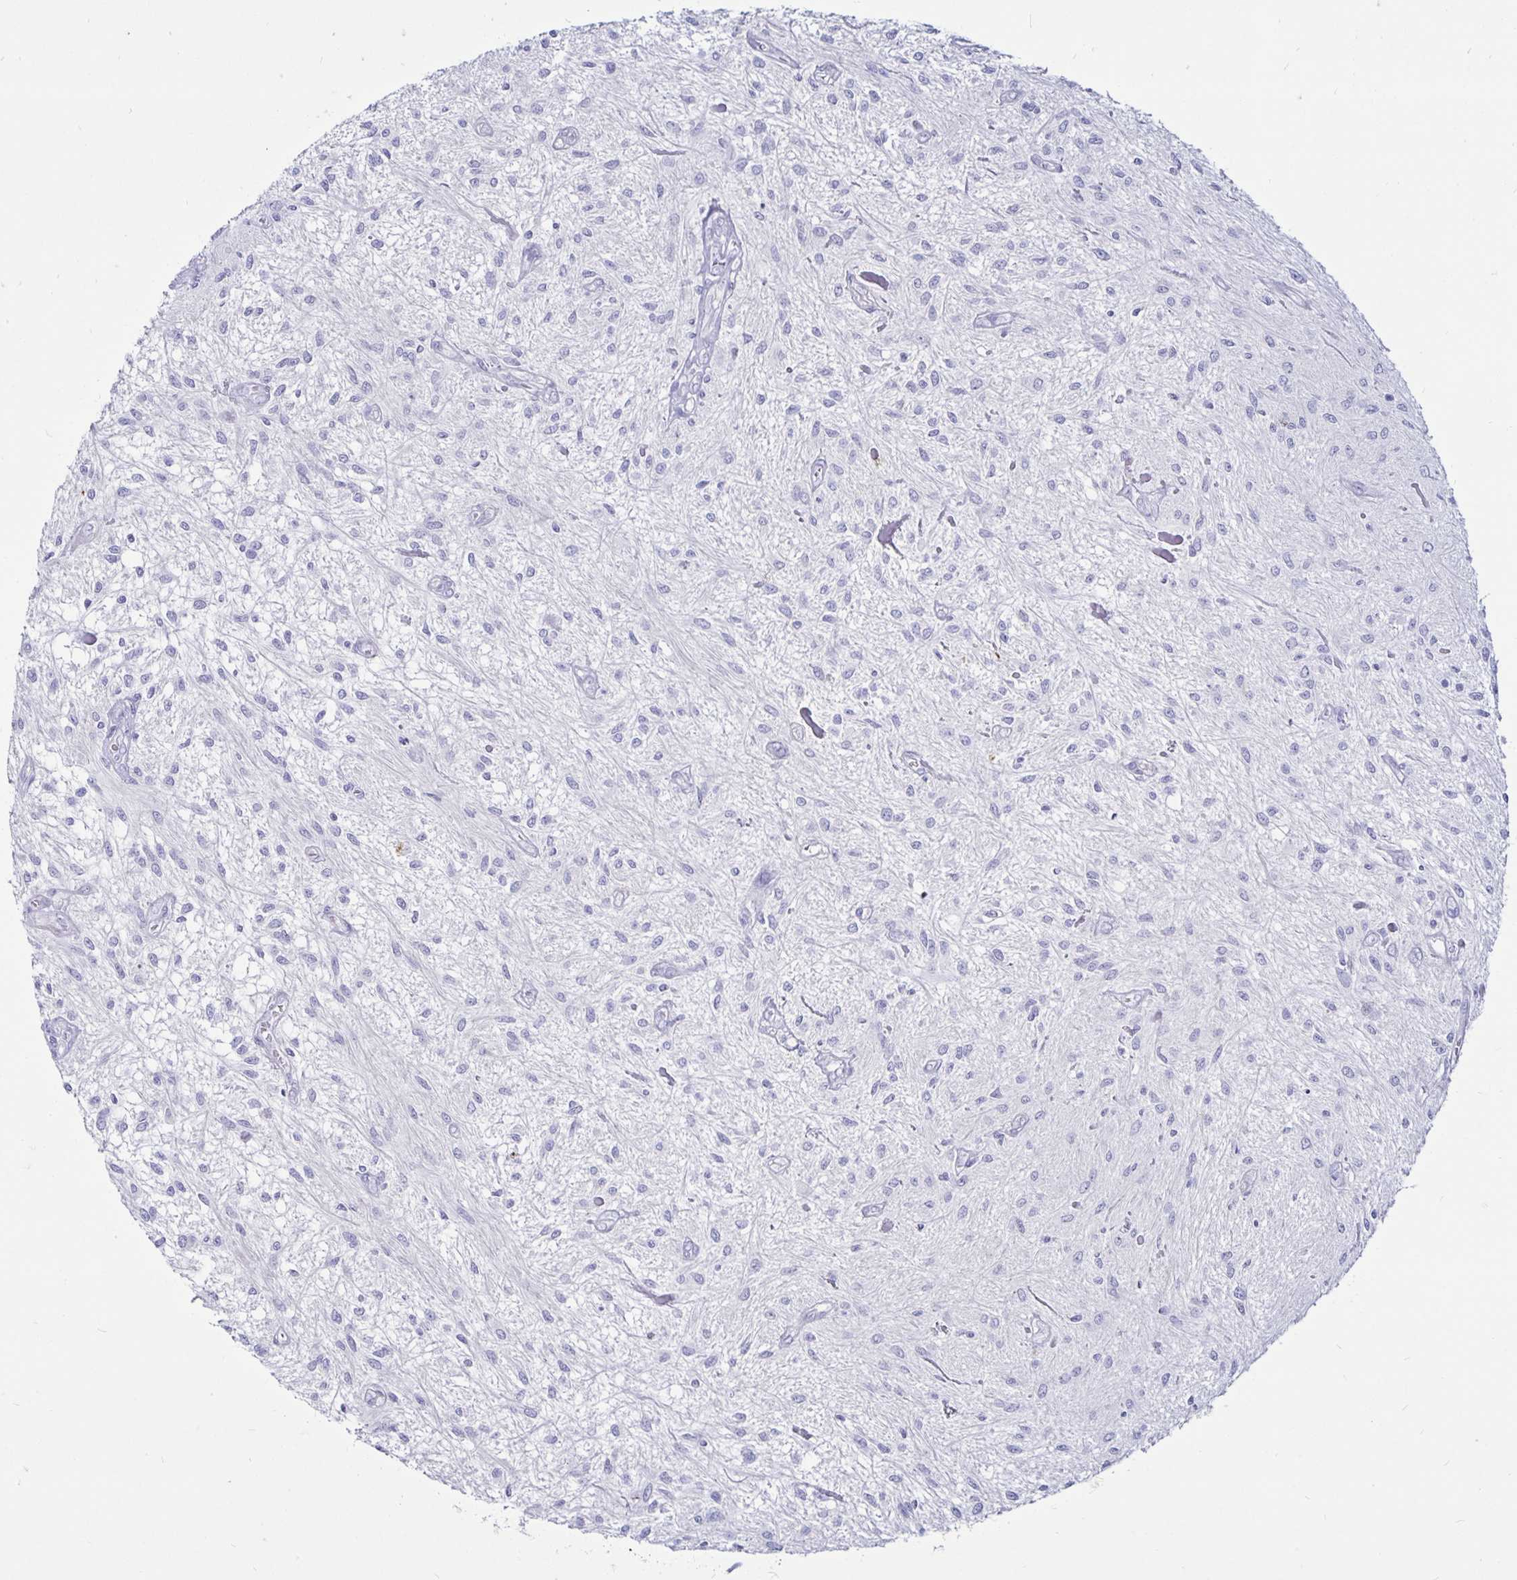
{"staining": {"intensity": "negative", "quantity": "none", "location": "none"}, "tissue": "glioma", "cell_type": "Tumor cells", "image_type": "cancer", "snomed": [{"axis": "morphology", "description": "Glioma, malignant, Low grade"}, {"axis": "topography", "description": "Cerebellum"}], "caption": "Human malignant low-grade glioma stained for a protein using immunohistochemistry exhibits no staining in tumor cells.", "gene": "TIMP1", "patient": {"sex": "female", "age": 14}}